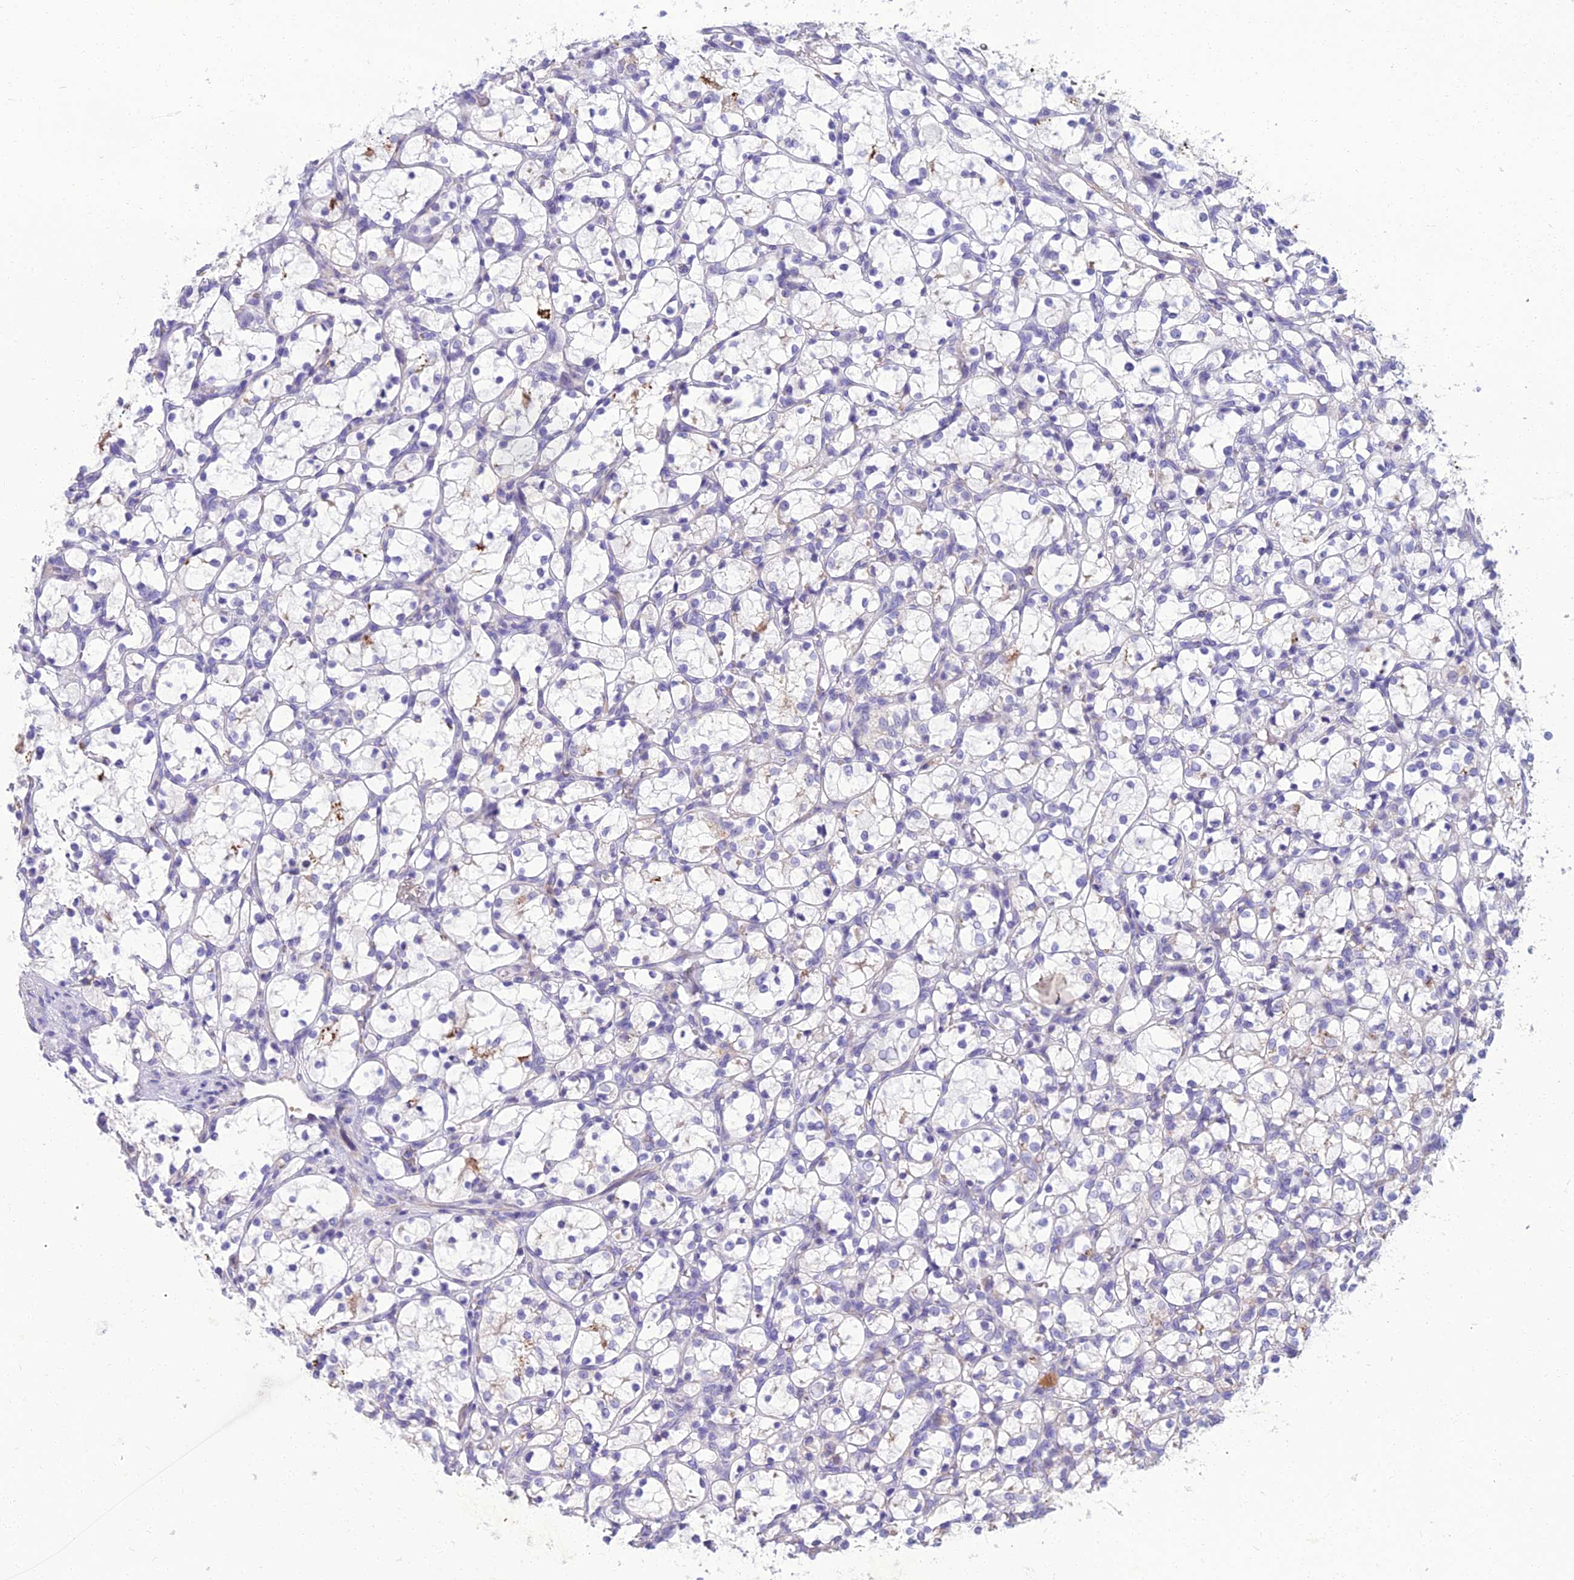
{"staining": {"intensity": "negative", "quantity": "none", "location": "none"}, "tissue": "renal cancer", "cell_type": "Tumor cells", "image_type": "cancer", "snomed": [{"axis": "morphology", "description": "Adenocarcinoma, NOS"}, {"axis": "topography", "description": "Kidney"}], "caption": "Tumor cells show no significant positivity in renal cancer.", "gene": "SPTLC3", "patient": {"sex": "female", "age": 69}}